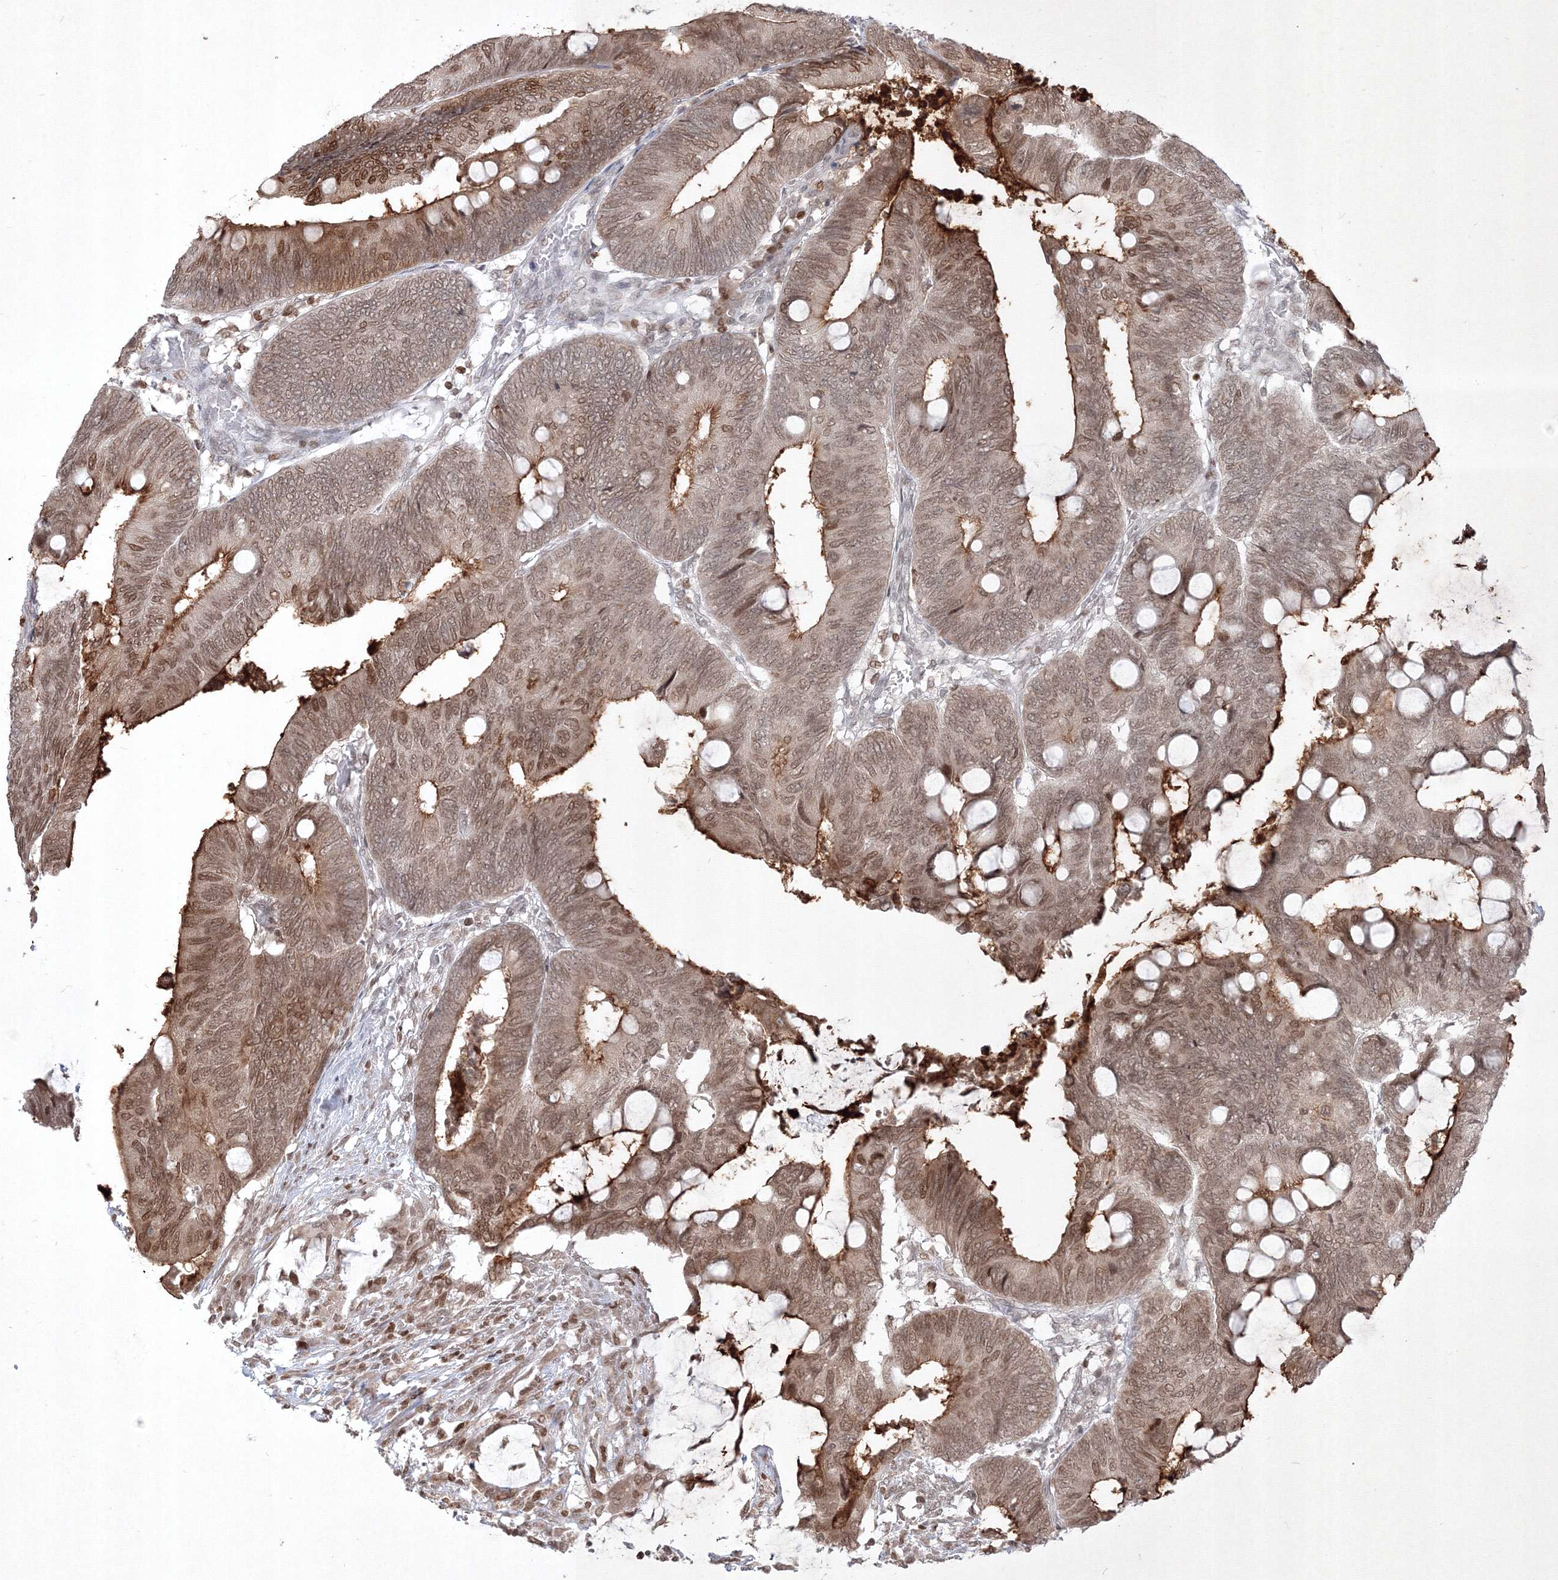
{"staining": {"intensity": "moderate", "quantity": ">75%", "location": "cytoplasmic/membranous,nuclear"}, "tissue": "colorectal cancer", "cell_type": "Tumor cells", "image_type": "cancer", "snomed": [{"axis": "morphology", "description": "Normal tissue, NOS"}, {"axis": "morphology", "description": "Adenocarcinoma, NOS"}, {"axis": "topography", "description": "Rectum"}, {"axis": "topography", "description": "Peripheral nerve tissue"}], "caption": "IHC photomicrograph of neoplastic tissue: human colorectal cancer (adenocarcinoma) stained using immunohistochemistry (IHC) demonstrates medium levels of moderate protein expression localized specifically in the cytoplasmic/membranous and nuclear of tumor cells, appearing as a cytoplasmic/membranous and nuclear brown color.", "gene": "TAB1", "patient": {"sex": "male", "age": 92}}